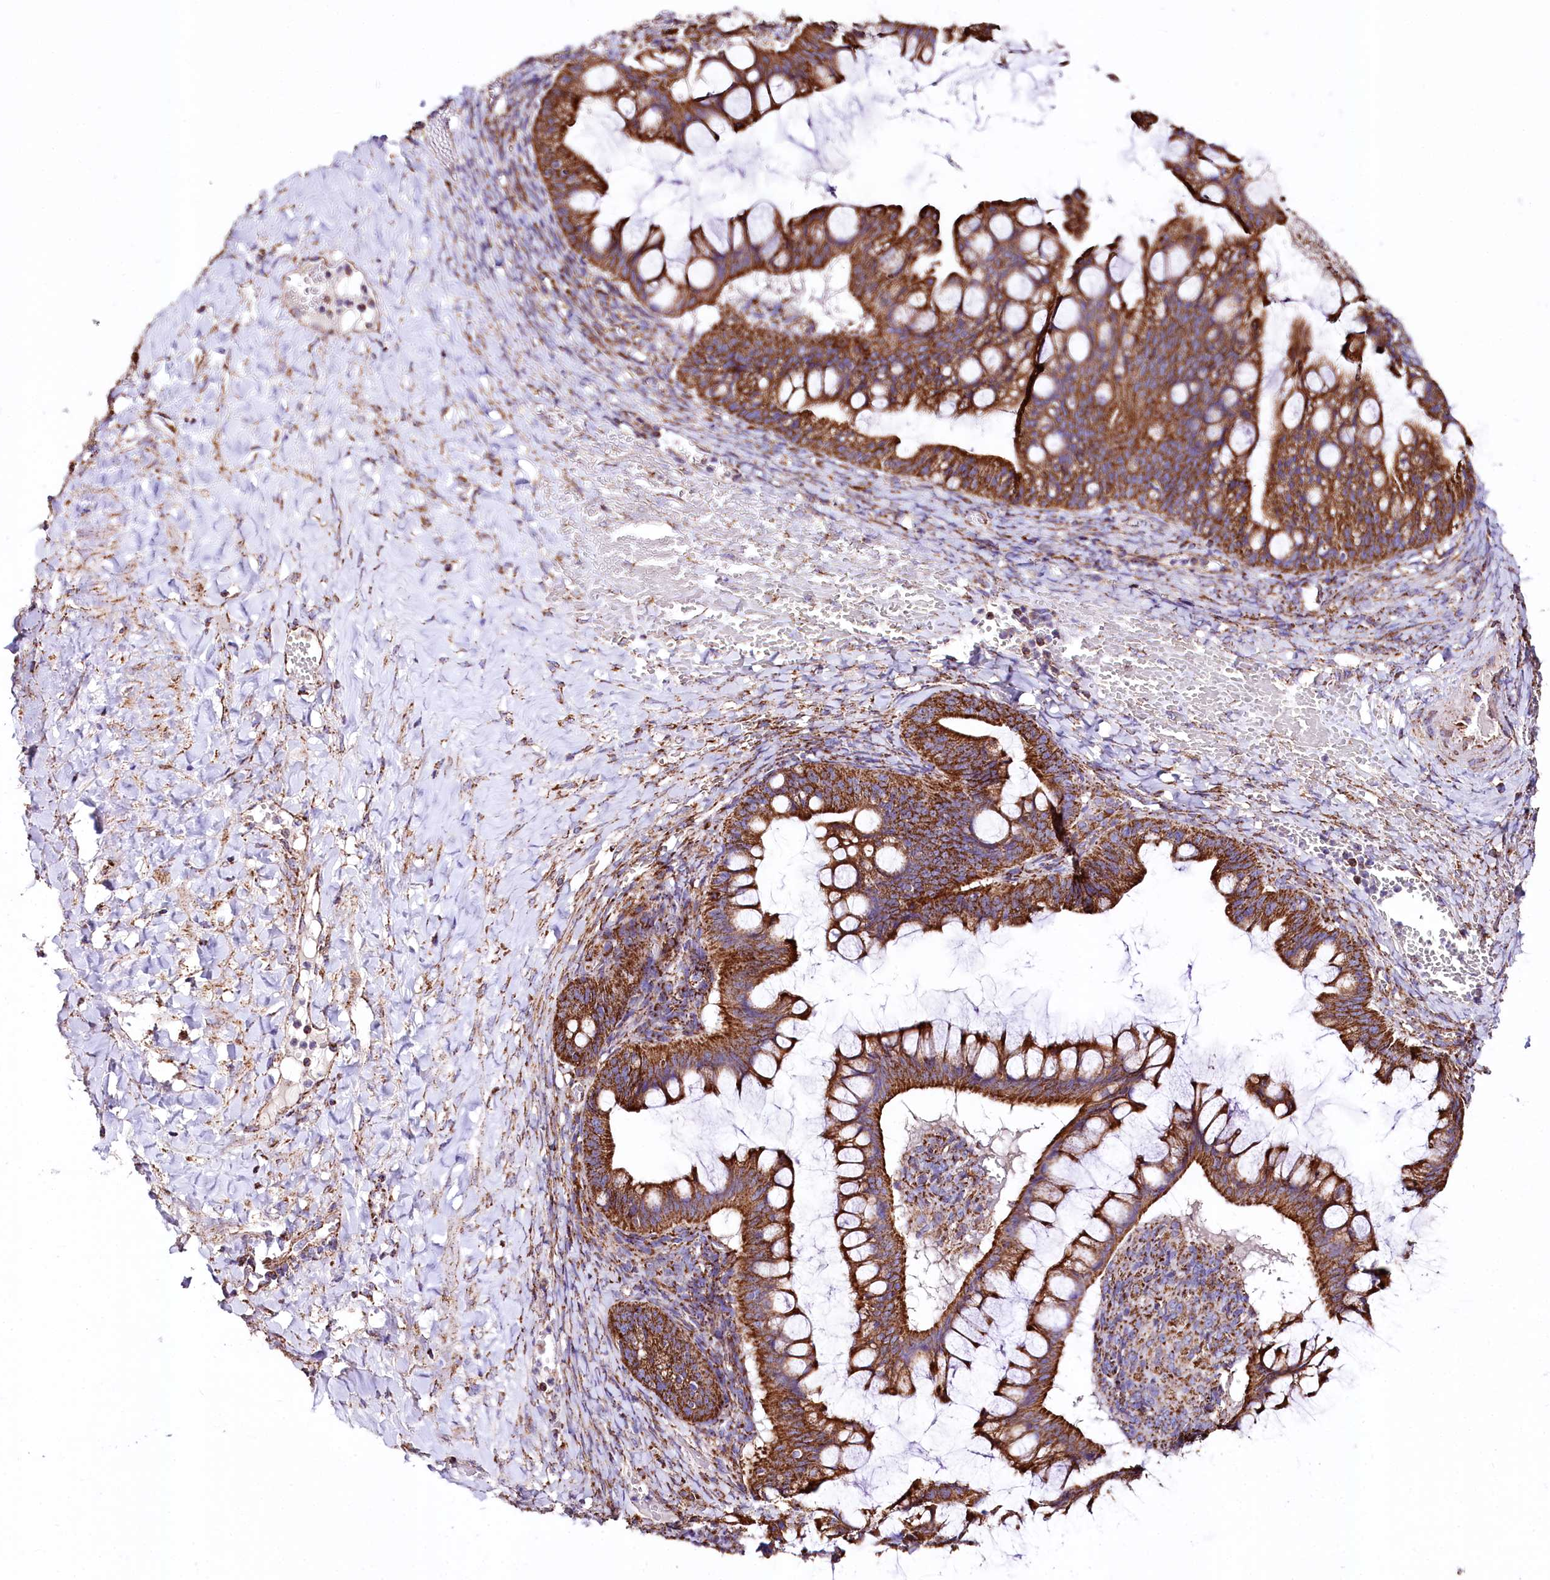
{"staining": {"intensity": "strong", "quantity": ">75%", "location": "cytoplasmic/membranous"}, "tissue": "ovarian cancer", "cell_type": "Tumor cells", "image_type": "cancer", "snomed": [{"axis": "morphology", "description": "Cystadenocarcinoma, mucinous, NOS"}, {"axis": "topography", "description": "Ovary"}], "caption": "A histopathology image of ovarian cancer stained for a protein shows strong cytoplasmic/membranous brown staining in tumor cells. (DAB (3,3'-diaminobenzidine) = brown stain, brightfield microscopy at high magnification).", "gene": "APLP2", "patient": {"sex": "female", "age": 73}}